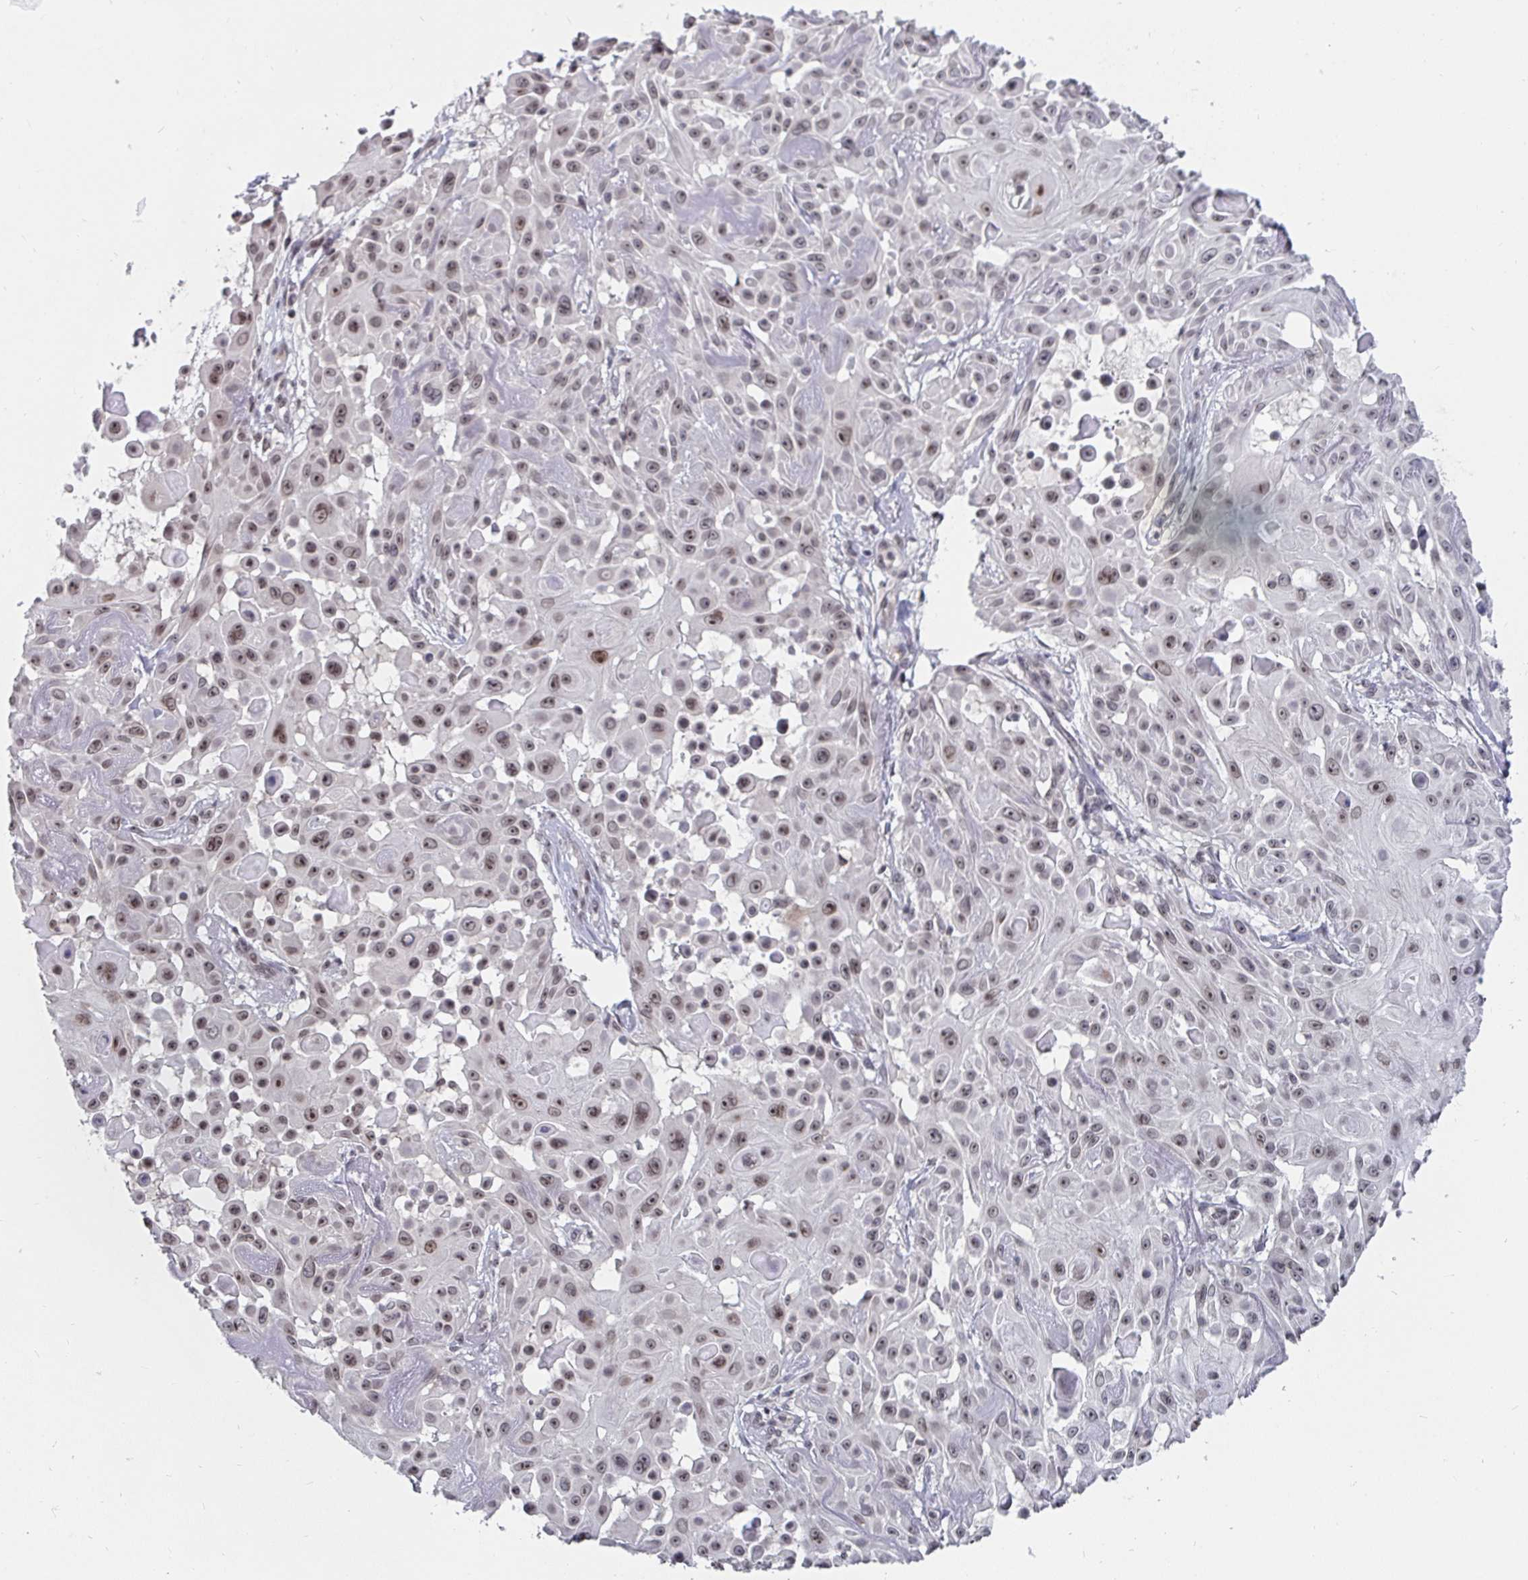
{"staining": {"intensity": "moderate", "quantity": ">75%", "location": "nuclear"}, "tissue": "skin cancer", "cell_type": "Tumor cells", "image_type": "cancer", "snomed": [{"axis": "morphology", "description": "Squamous cell carcinoma, NOS"}, {"axis": "topography", "description": "Skin"}], "caption": "Squamous cell carcinoma (skin) stained with a protein marker exhibits moderate staining in tumor cells.", "gene": "TRIP12", "patient": {"sex": "male", "age": 91}}